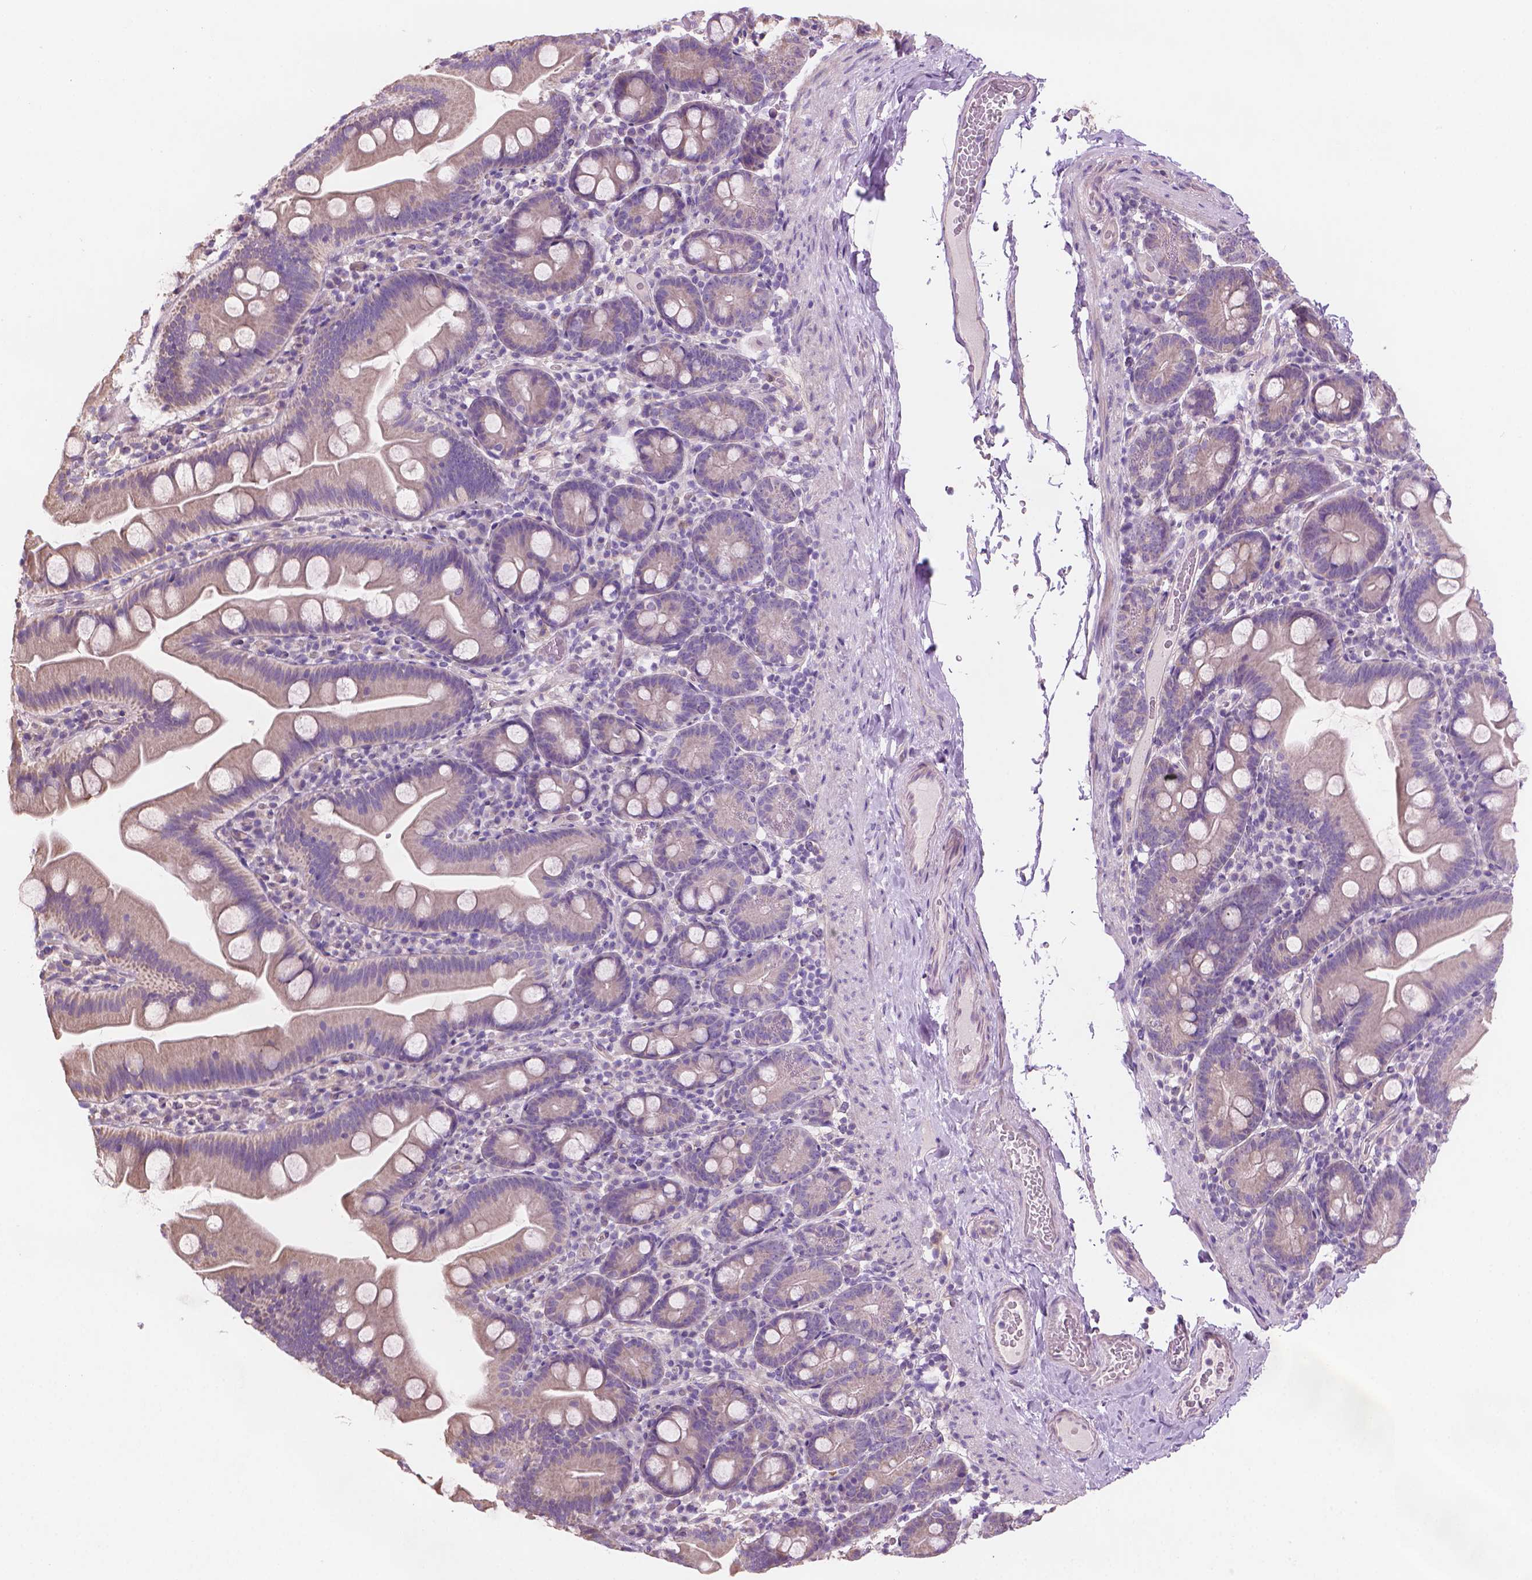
{"staining": {"intensity": "weak", "quantity": "25%-75%", "location": "cytoplasmic/membranous"}, "tissue": "small intestine", "cell_type": "Glandular cells", "image_type": "normal", "snomed": [{"axis": "morphology", "description": "Normal tissue, NOS"}, {"axis": "topography", "description": "Small intestine"}], "caption": "Brown immunohistochemical staining in unremarkable small intestine exhibits weak cytoplasmic/membranous expression in about 25%-75% of glandular cells.", "gene": "TTC29", "patient": {"sex": "female", "age": 68}}